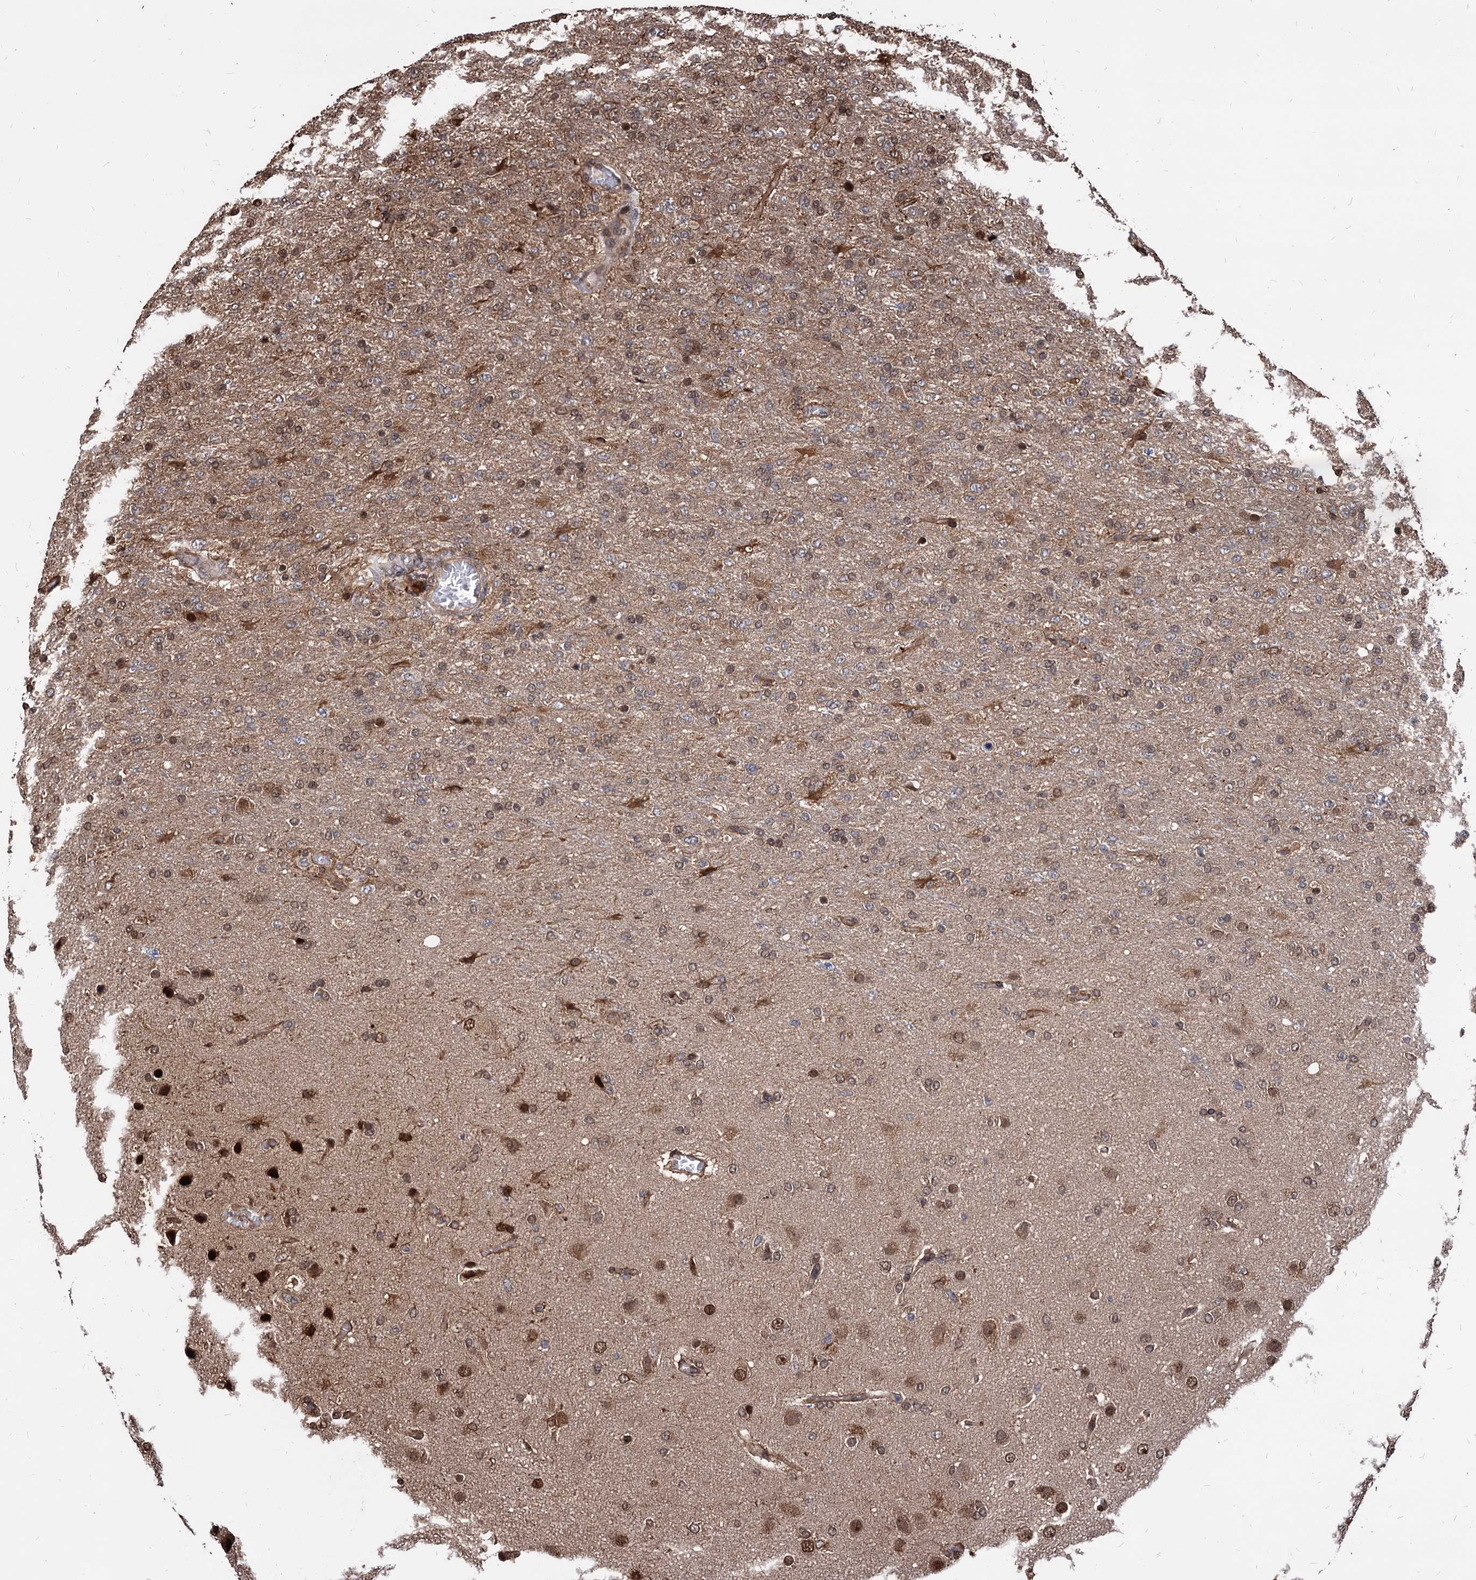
{"staining": {"intensity": "weak", "quantity": "25%-75%", "location": "cytoplasmic/membranous"}, "tissue": "glioma", "cell_type": "Tumor cells", "image_type": "cancer", "snomed": [{"axis": "morphology", "description": "Glioma, malignant, High grade"}, {"axis": "topography", "description": "Brain"}], "caption": "High-power microscopy captured an IHC photomicrograph of glioma, revealing weak cytoplasmic/membranous positivity in approximately 25%-75% of tumor cells. (DAB IHC with brightfield microscopy, high magnification).", "gene": "ANKRD12", "patient": {"sex": "female", "age": 74}}